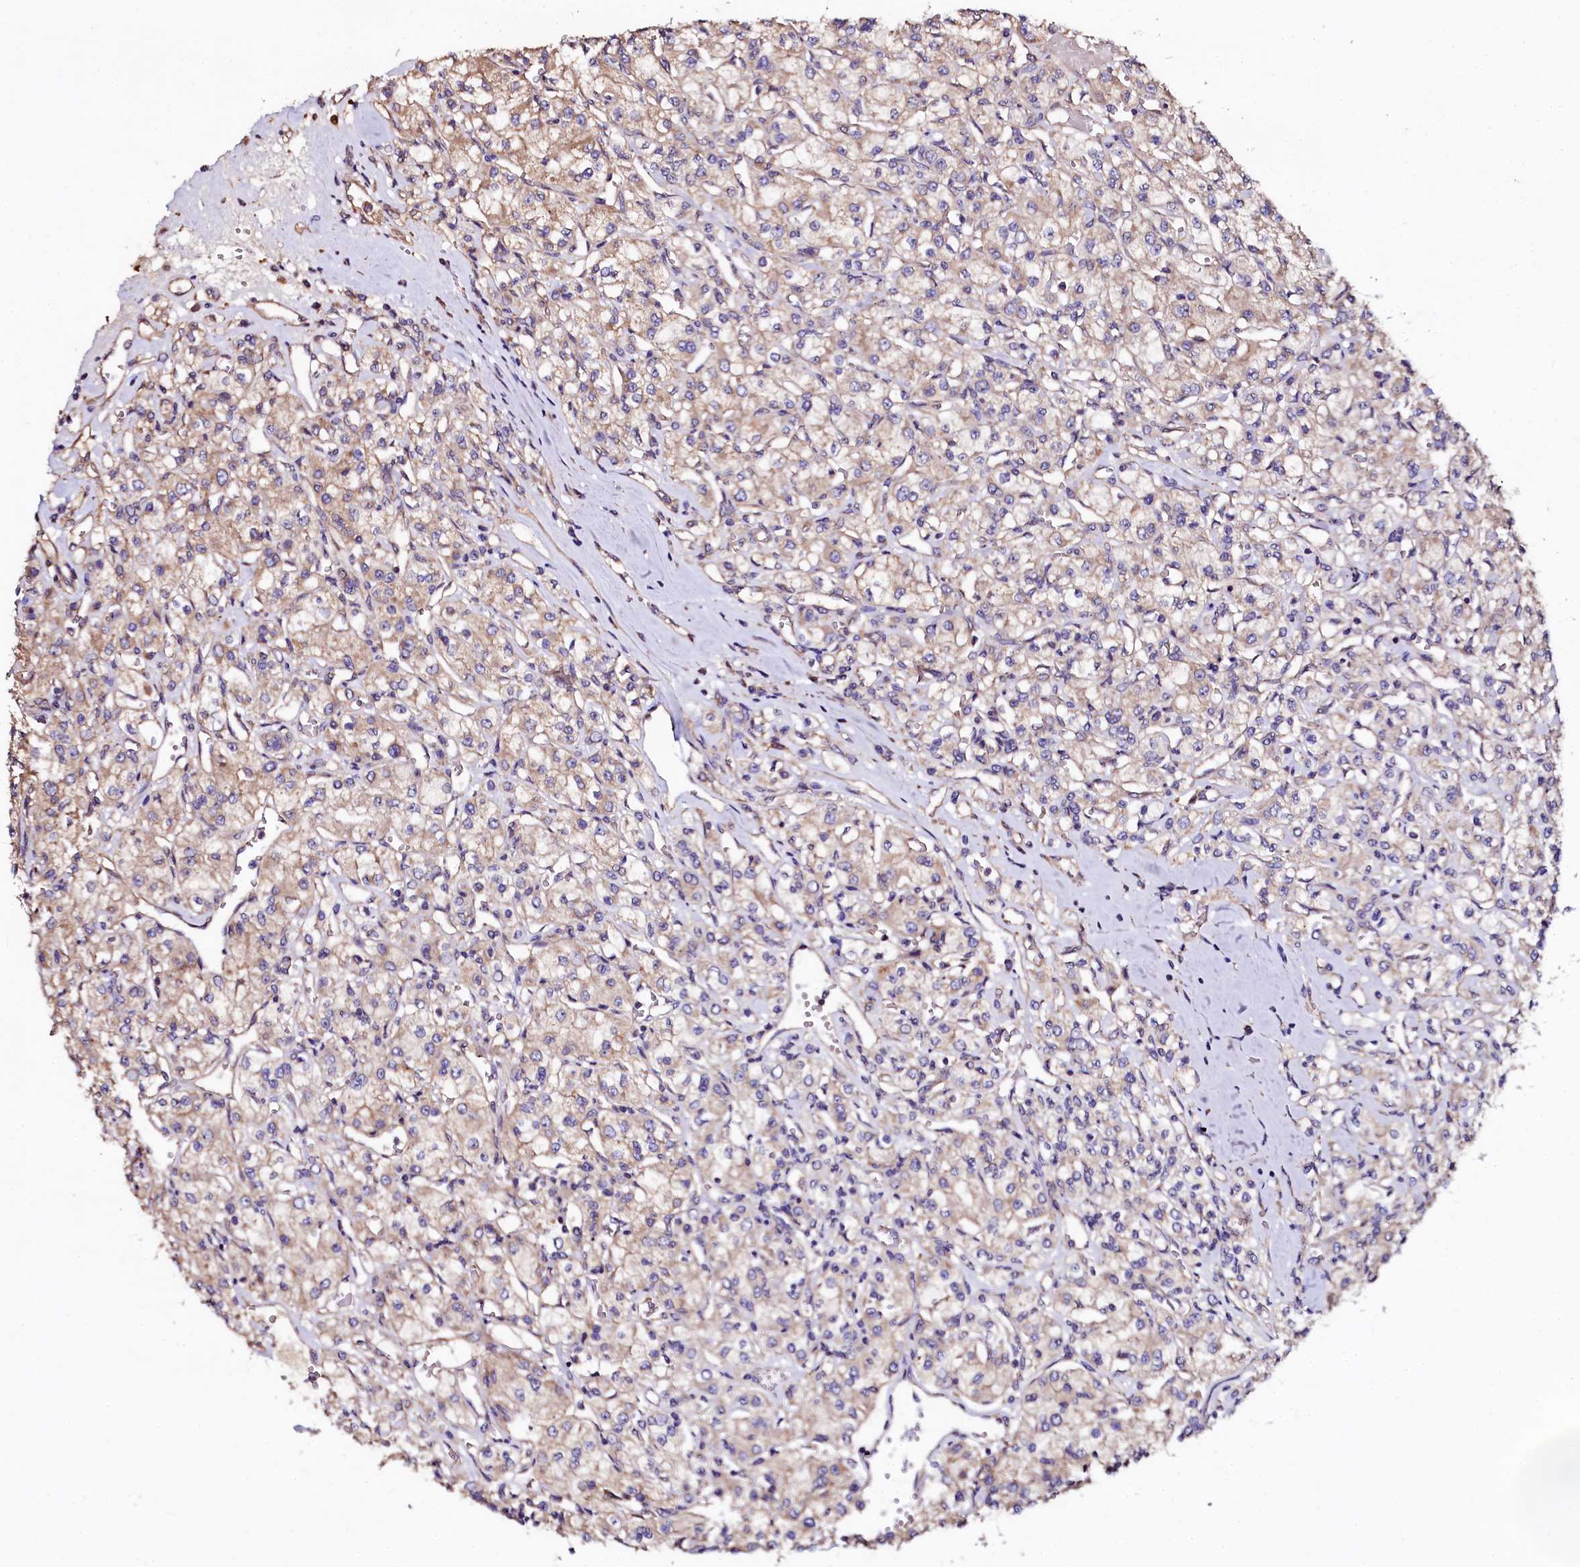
{"staining": {"intensity": "weak", "quantity": "<25%", "location": "cytoplasmic/membranous"}, "tissue": "renal cancer", "cell_type": "Tumor cells", "image_type": "cancer", "snomed": [{"axis": "morphology", "description": "Adenocarcinoma, NOS"}, {"axis": "topography", "description": "Kidney"}], "caption": "Immunohistochemistry (IHC) image of human renal adenocarcinoma stained for a protein (brown), which shows no positivity in tumor cells.", "gene": "APPL2", "patient": {"sex": "female", "age": 59}}